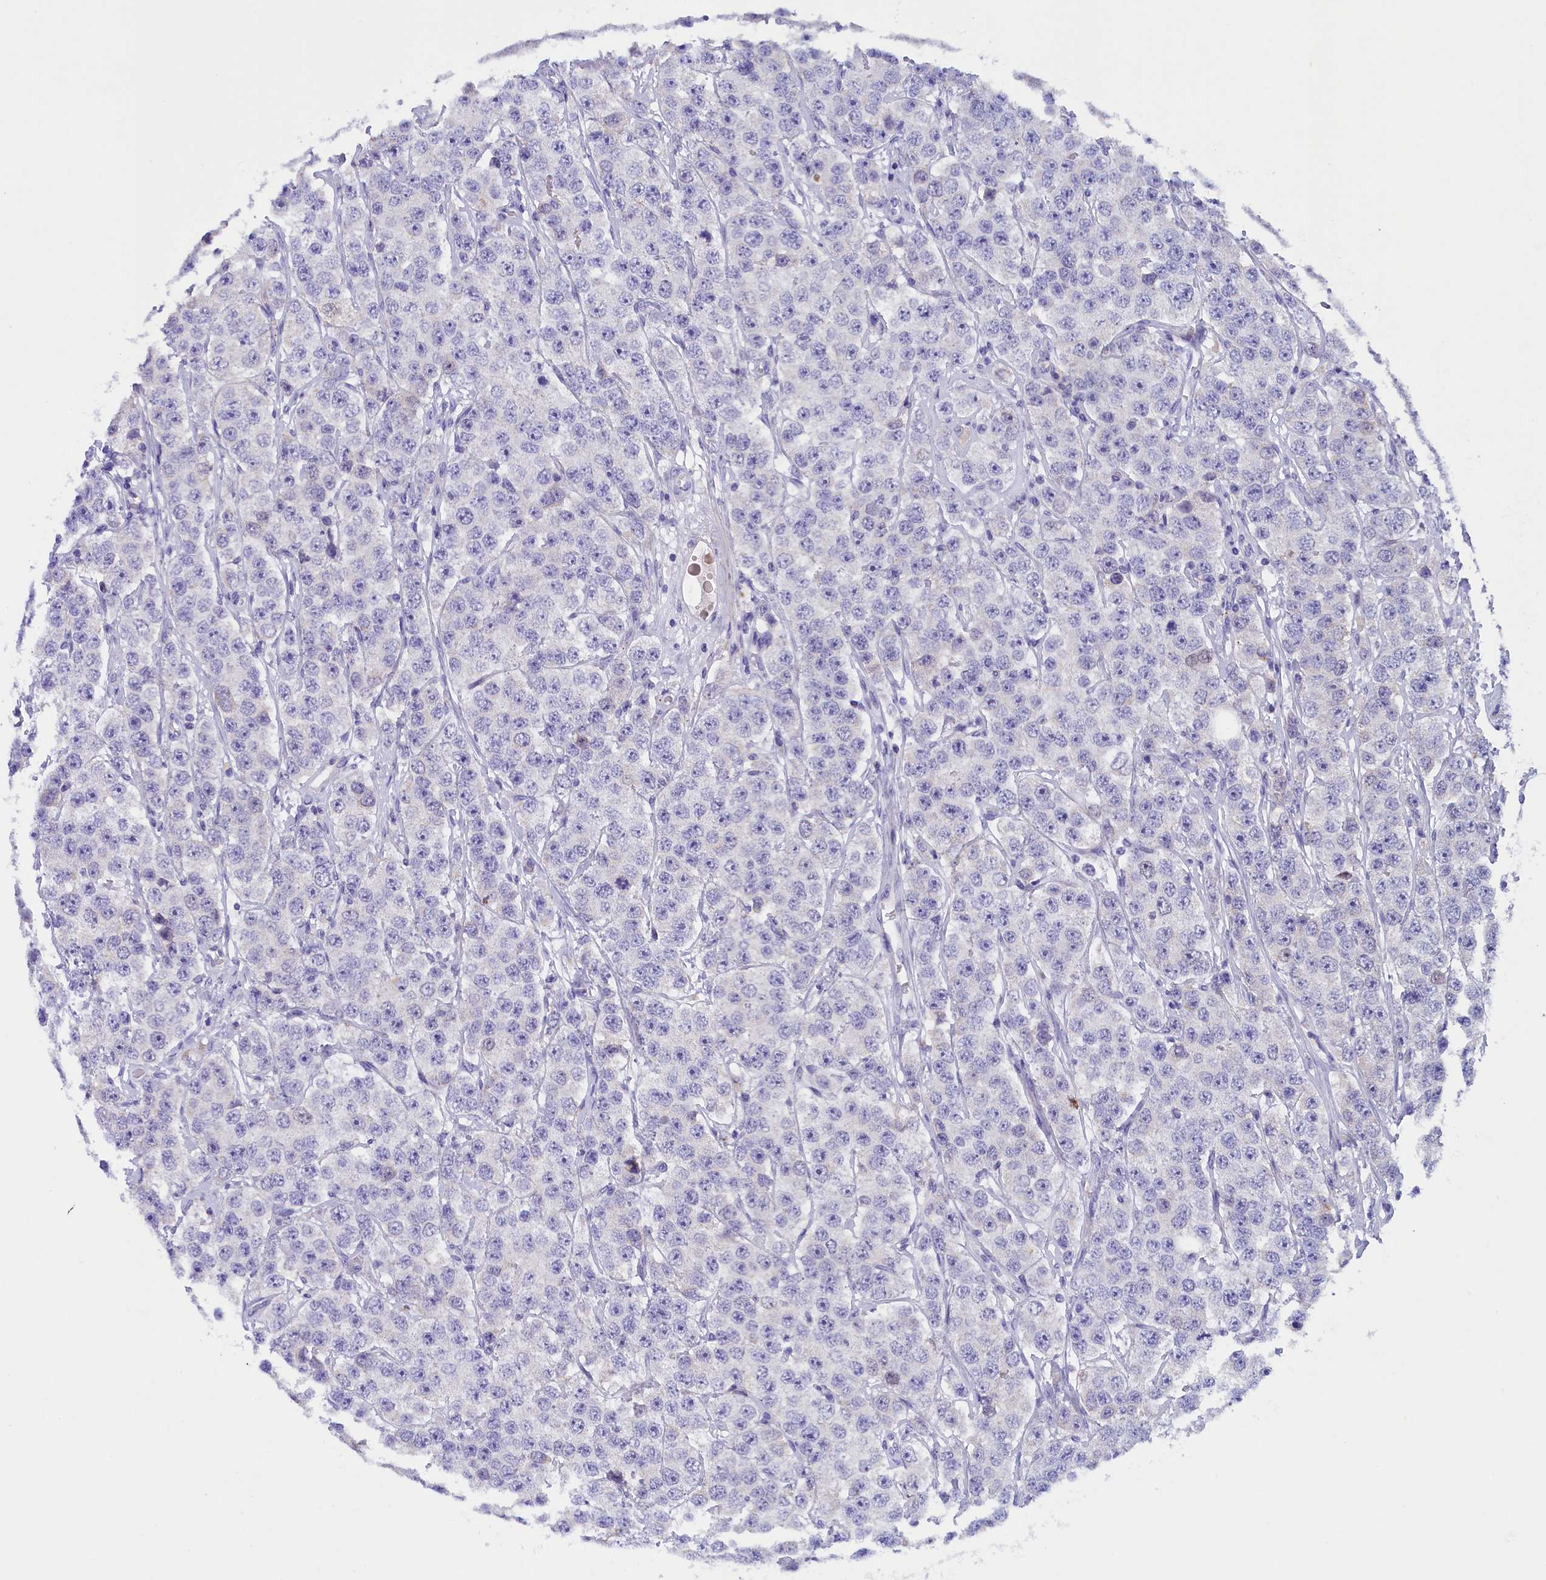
{"staining": {"intensity": "negative", "quantity": "none", "location": "none"}, "tissue": "testis cancer", "cell_type": "Tumor cells", "image_type": "cancer", "snomed": [{"axis": "morphology", "description": "Seminoma, NOS"}, {"axis": "topography", "description": "Testis"}], "caption": "Immunohistochemical staining of human testis cancer shows no significant staining in tumor cells.", "gene": "RTTN", "patient": {"sex": "male", "age": 28}}